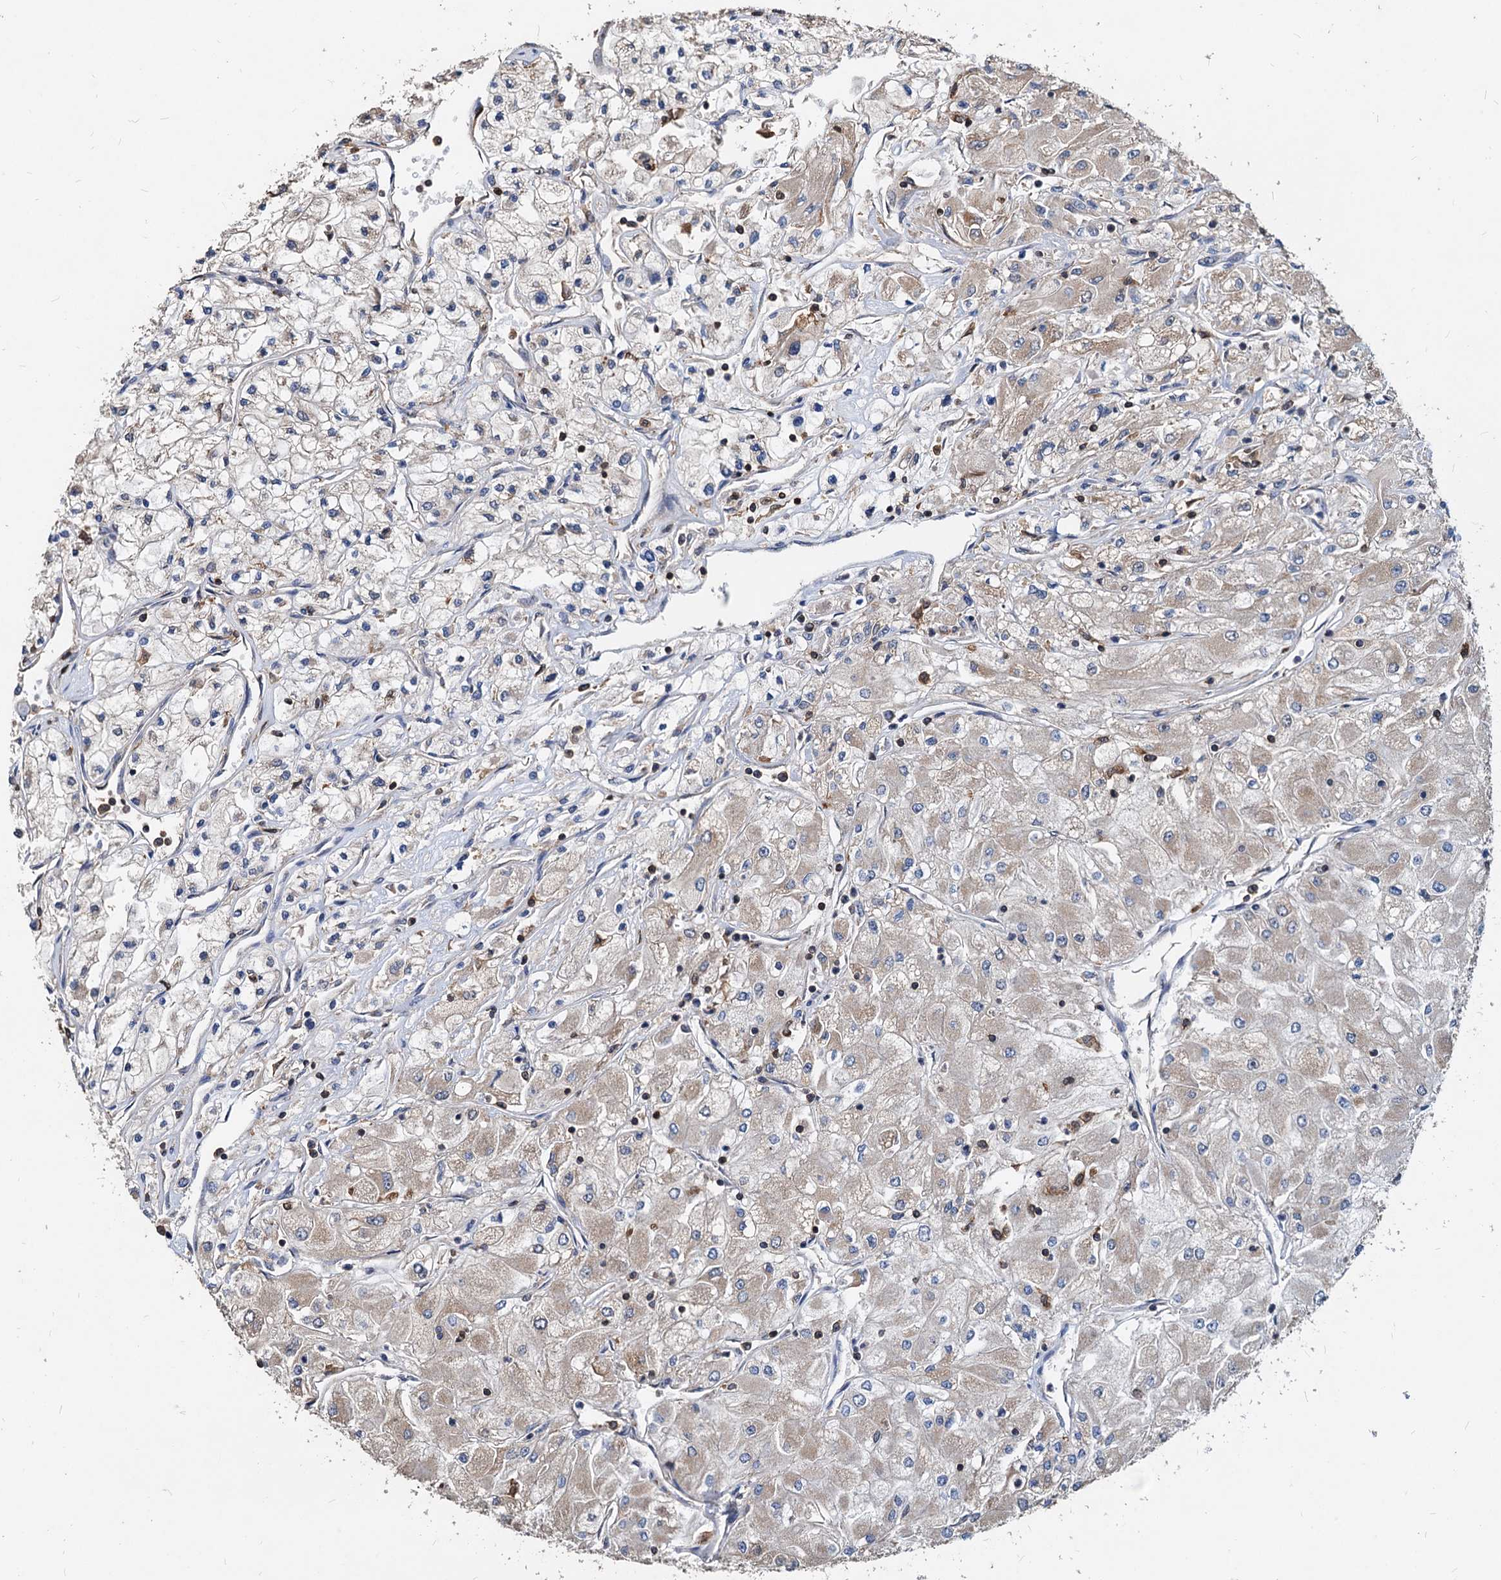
{"staining": {"intensity": "weak", "quantity": "<25%", "location": "cytoplasmic/membranous"}, "tissue": "renal cancer", "cell_type": "Tumor cells", "image_type": "cancer", "snomed": [{"axis": "morphology", "description": "Adenocarcinoma, NOS"}, {"axis": "topography", "description": "Kidney"}], "caption": "A high-resolution image shows immunohistochemistry (IHC) staining of adenocarcinoma (renal), which reveals no significant staining in tumor cells. (Brightfield microscopy of DAB immunohistochemistry at high magnification).", "gene": "LCP2", "patient": {"sex": "male", "age": 80}}